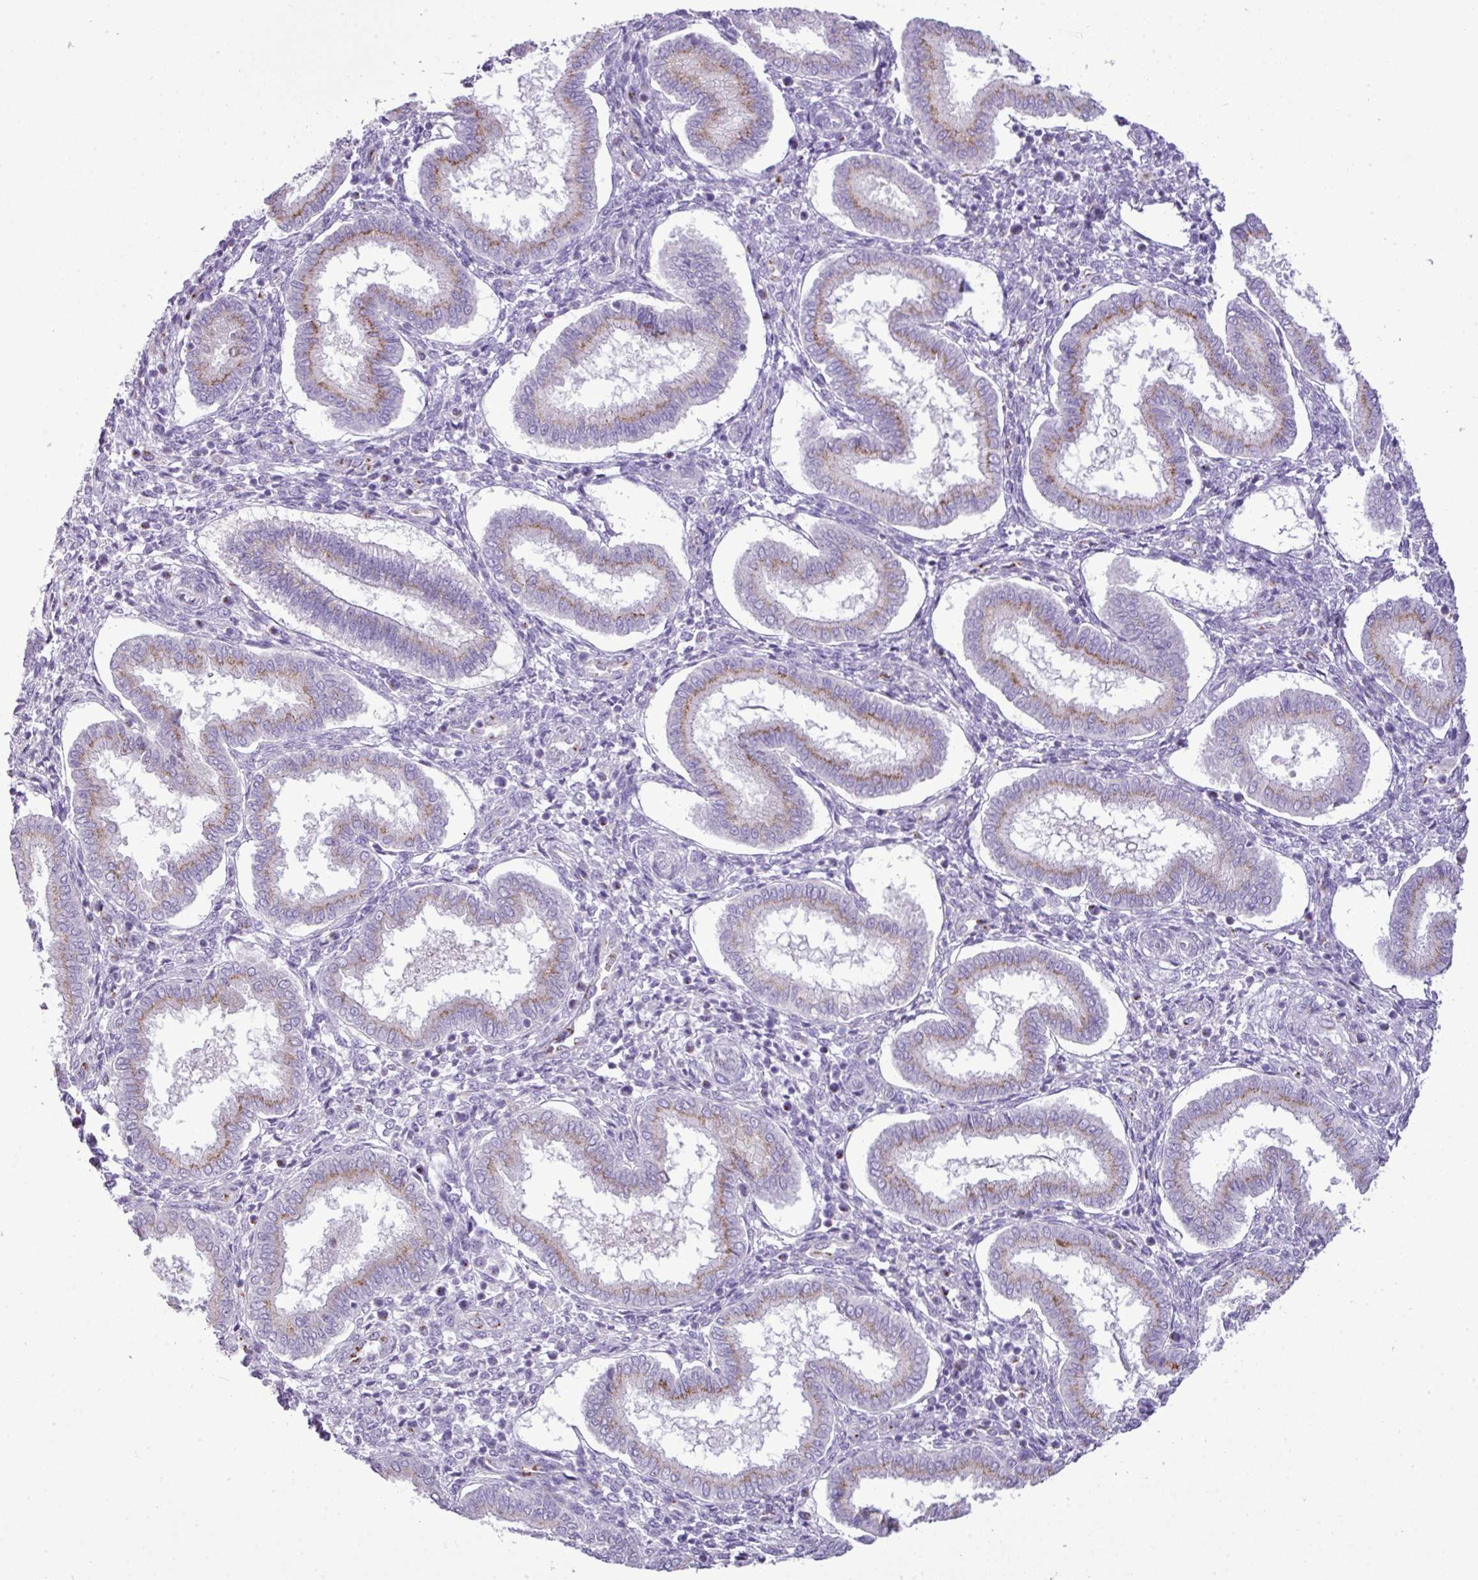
{"staining": {"intensity": "negative", "quantity": "none", "location": "none"}, "tissue": "endometrium", "cell_type": "Cells in endometrial stroma", "image_type": "normal", "snomed": [{"axis": "morphology", "description": "Normal tissue, NOS"}, {"axis": "topography", "description": "Endometrium"}], "caption": "An image of endometrium stained for a protein displays no brown staining in cells in endometrial stroma. Brightfield microscopy of IHC stained with DAB (3,3'-diaminobenzidine) (brown) and hematoxylin (blue), captured at high magnification.", "gene": "FAM43A", "patient": {"sex": "female", "age": 24}}